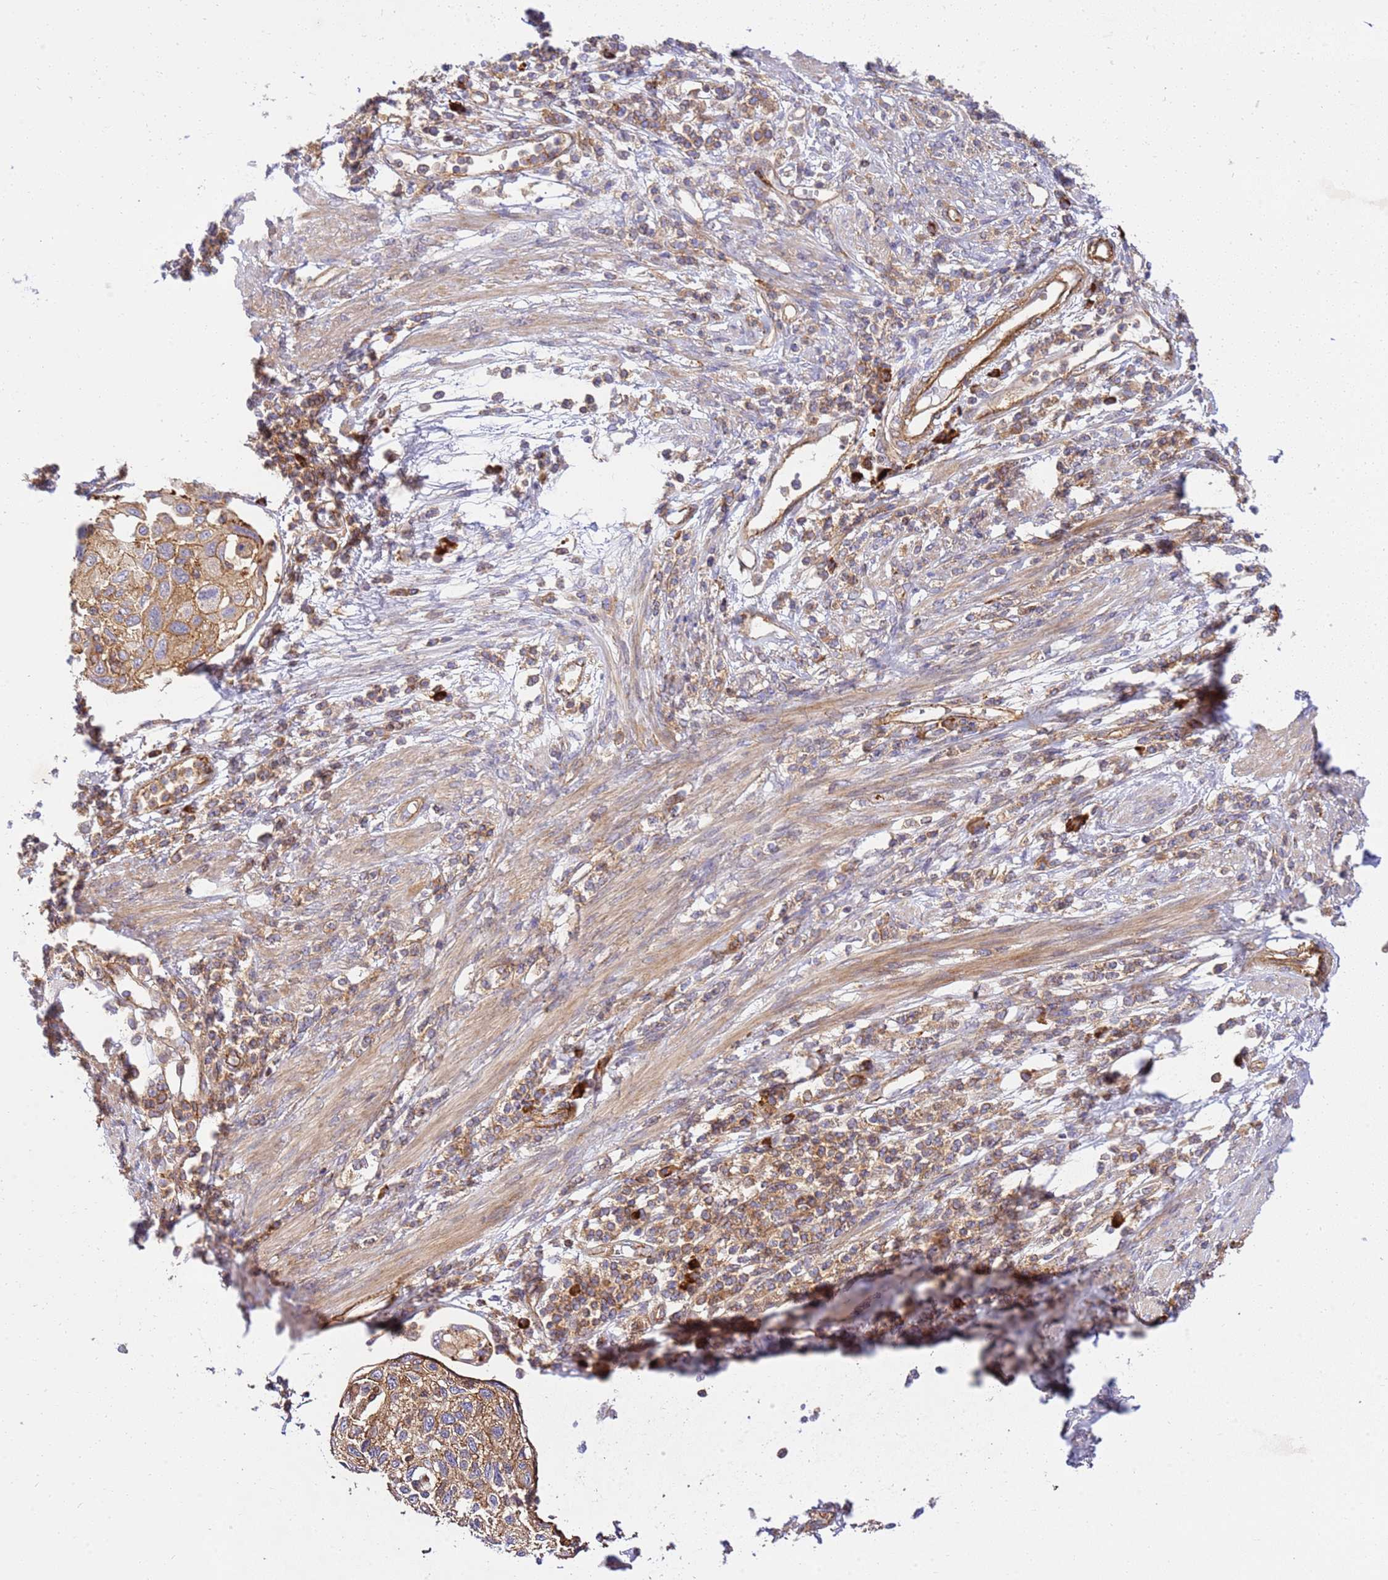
{"staining": {"intensity": "moderate", "quantity": ">75%", "location": "cytoplasmic/membranous"}, "tissue": "cervical cancer", "cell_type": "Tumor cells", "image_type": "cancer", "snomed": [{"axis": "morphology", "description": "Squamous cell carcinoma, NOS"}, {"axis": "topography", "description": "Cervix"}], "caption": "Tumor cells display medium levels of moderate cytoplasmic/membranous expression in about >75% of cells in squamous cell carcinoma (cervical).", "gene": "EFCAB8", "patient": {"sex": "female", "age": 70}}